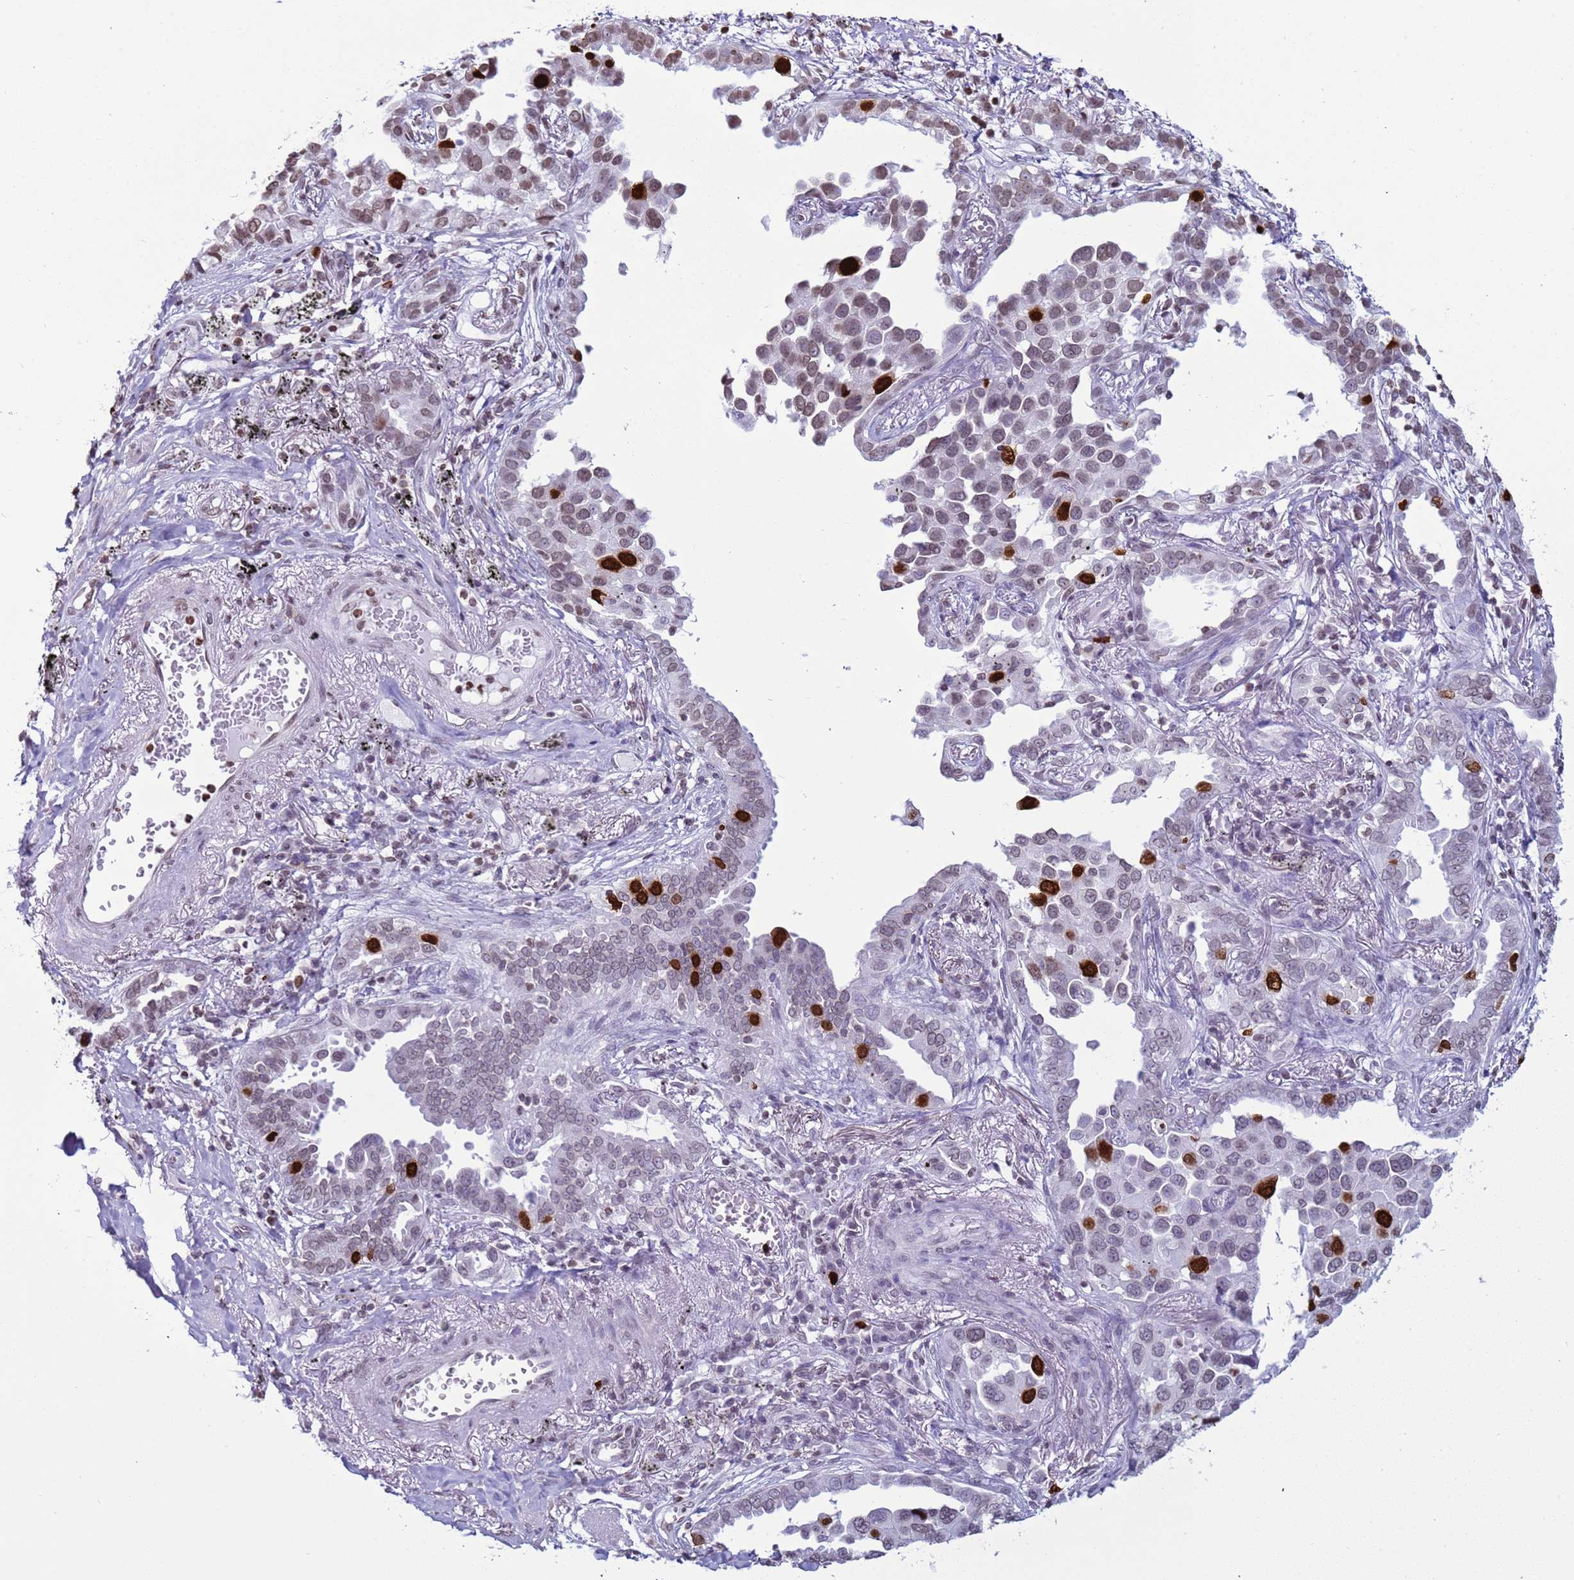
{"staining": {"intensity": "strong", "quantity": "25%-75%", "location": "nuclear"}, "tissue": "lung cancer", "cell_type": "Tumor cells", "image_type": "cancer", "snomed": [{"axis": "morphology", "description": "Adenocarcinoma, NOS"}, {"axis": "topography", "description": "Lung"}], "caption": "IHC image of neoplastic tissue: lung adenocarcinoma stained using immunohistochemistry (IHC) shows high levels of strong protein expression localized specifically in the nuclear of tumor cells, appearing as a nuclear brown color.", "gene": "H4C8", "patient": {"sex": "male", "age": 67}}